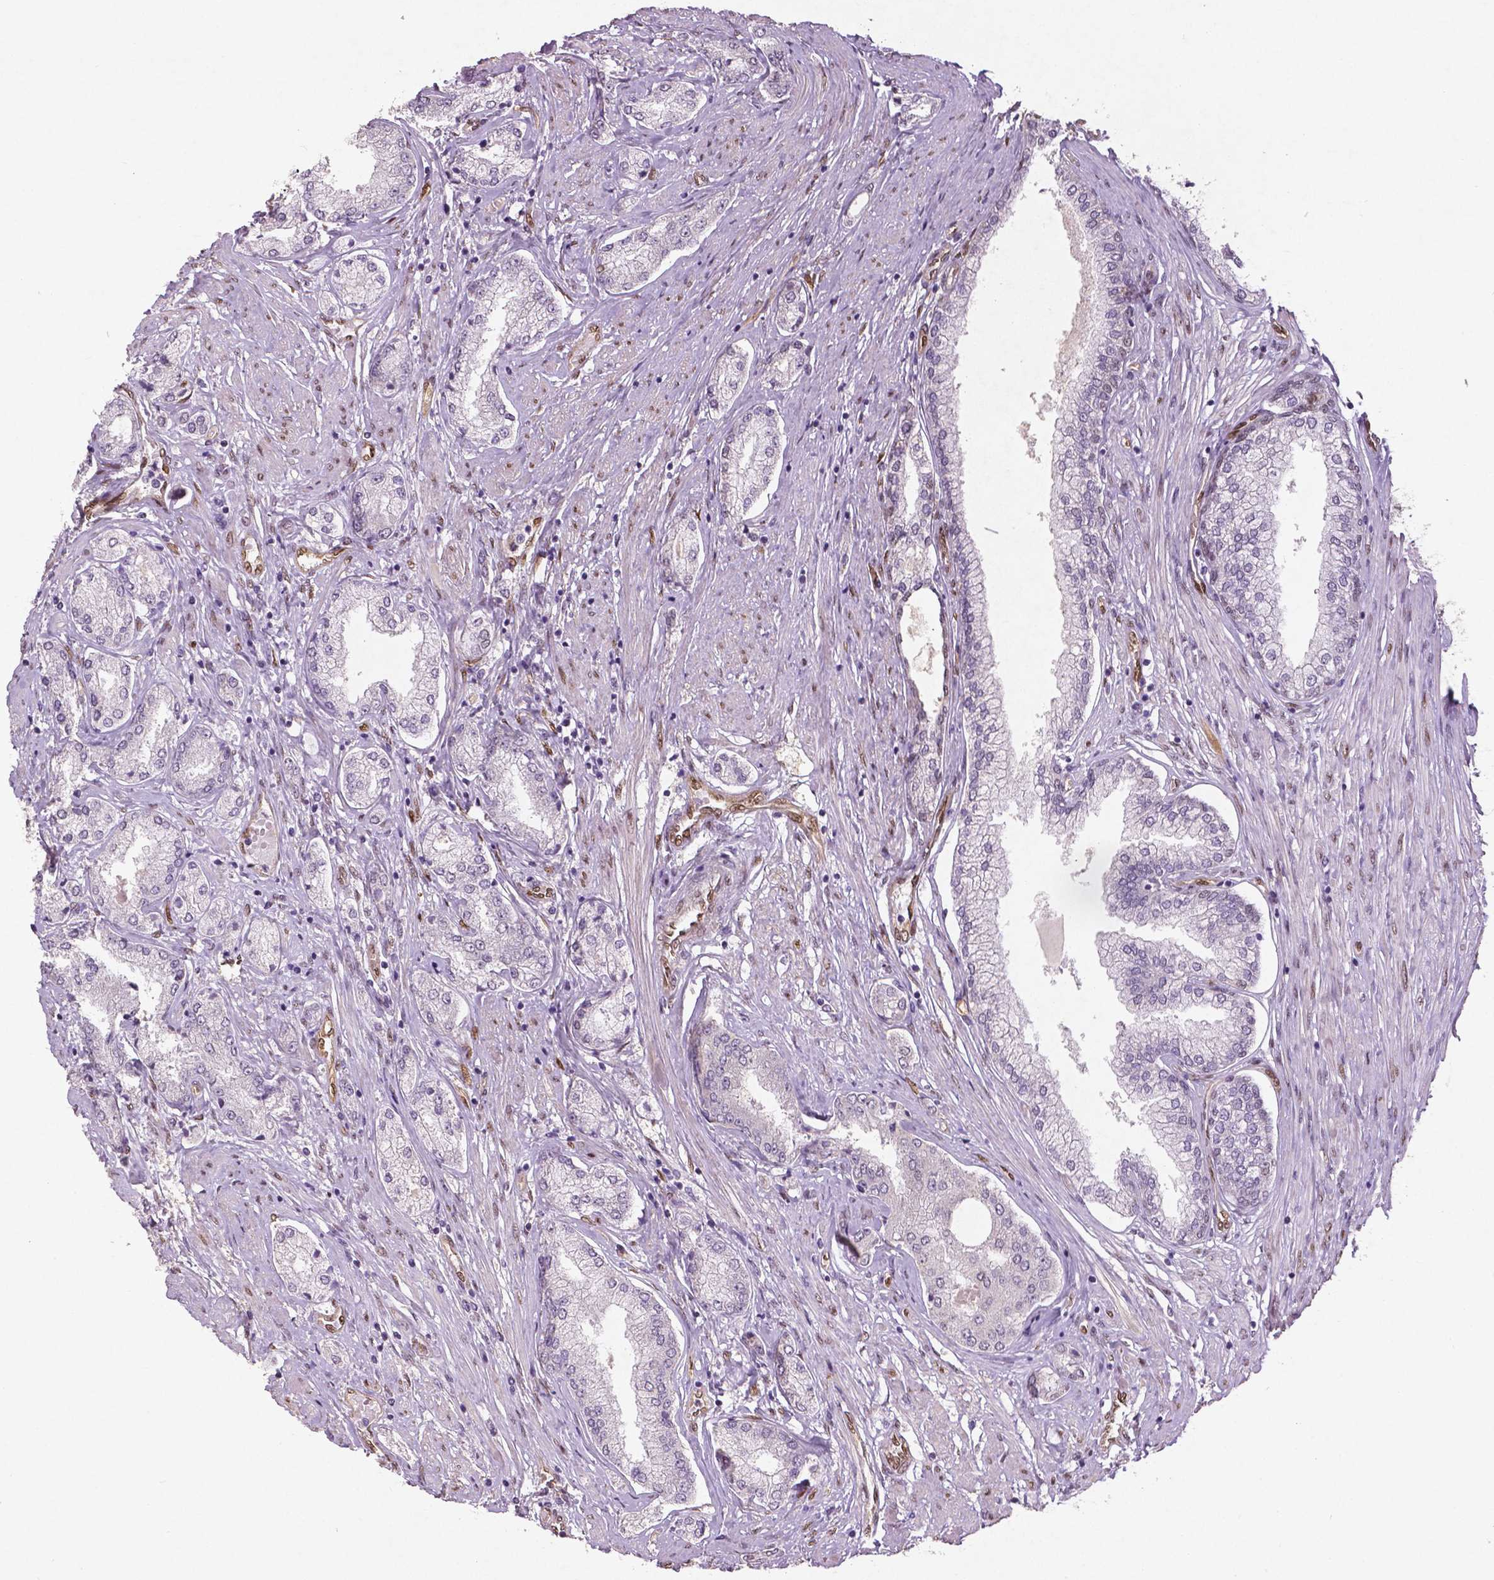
{"staining": {"intensity": "negative", "quantity": "none", "location": "none"}, "tissue": "prostate cancer", "cell_type": "Tumor cells", "image_type": "cancer", "snomed": [{"axis": "morphology", "description": "Adenocarcinoma, NOS"}, {"axis": "topography", "description": "Prostate"}], "caption": "This is an IHC micrograph of human prostate cancer (adenocarcinoma). There is no staining in tumor cells.", "gene": "WWTR1", "patient": {"sex": "male", "age": 63}}